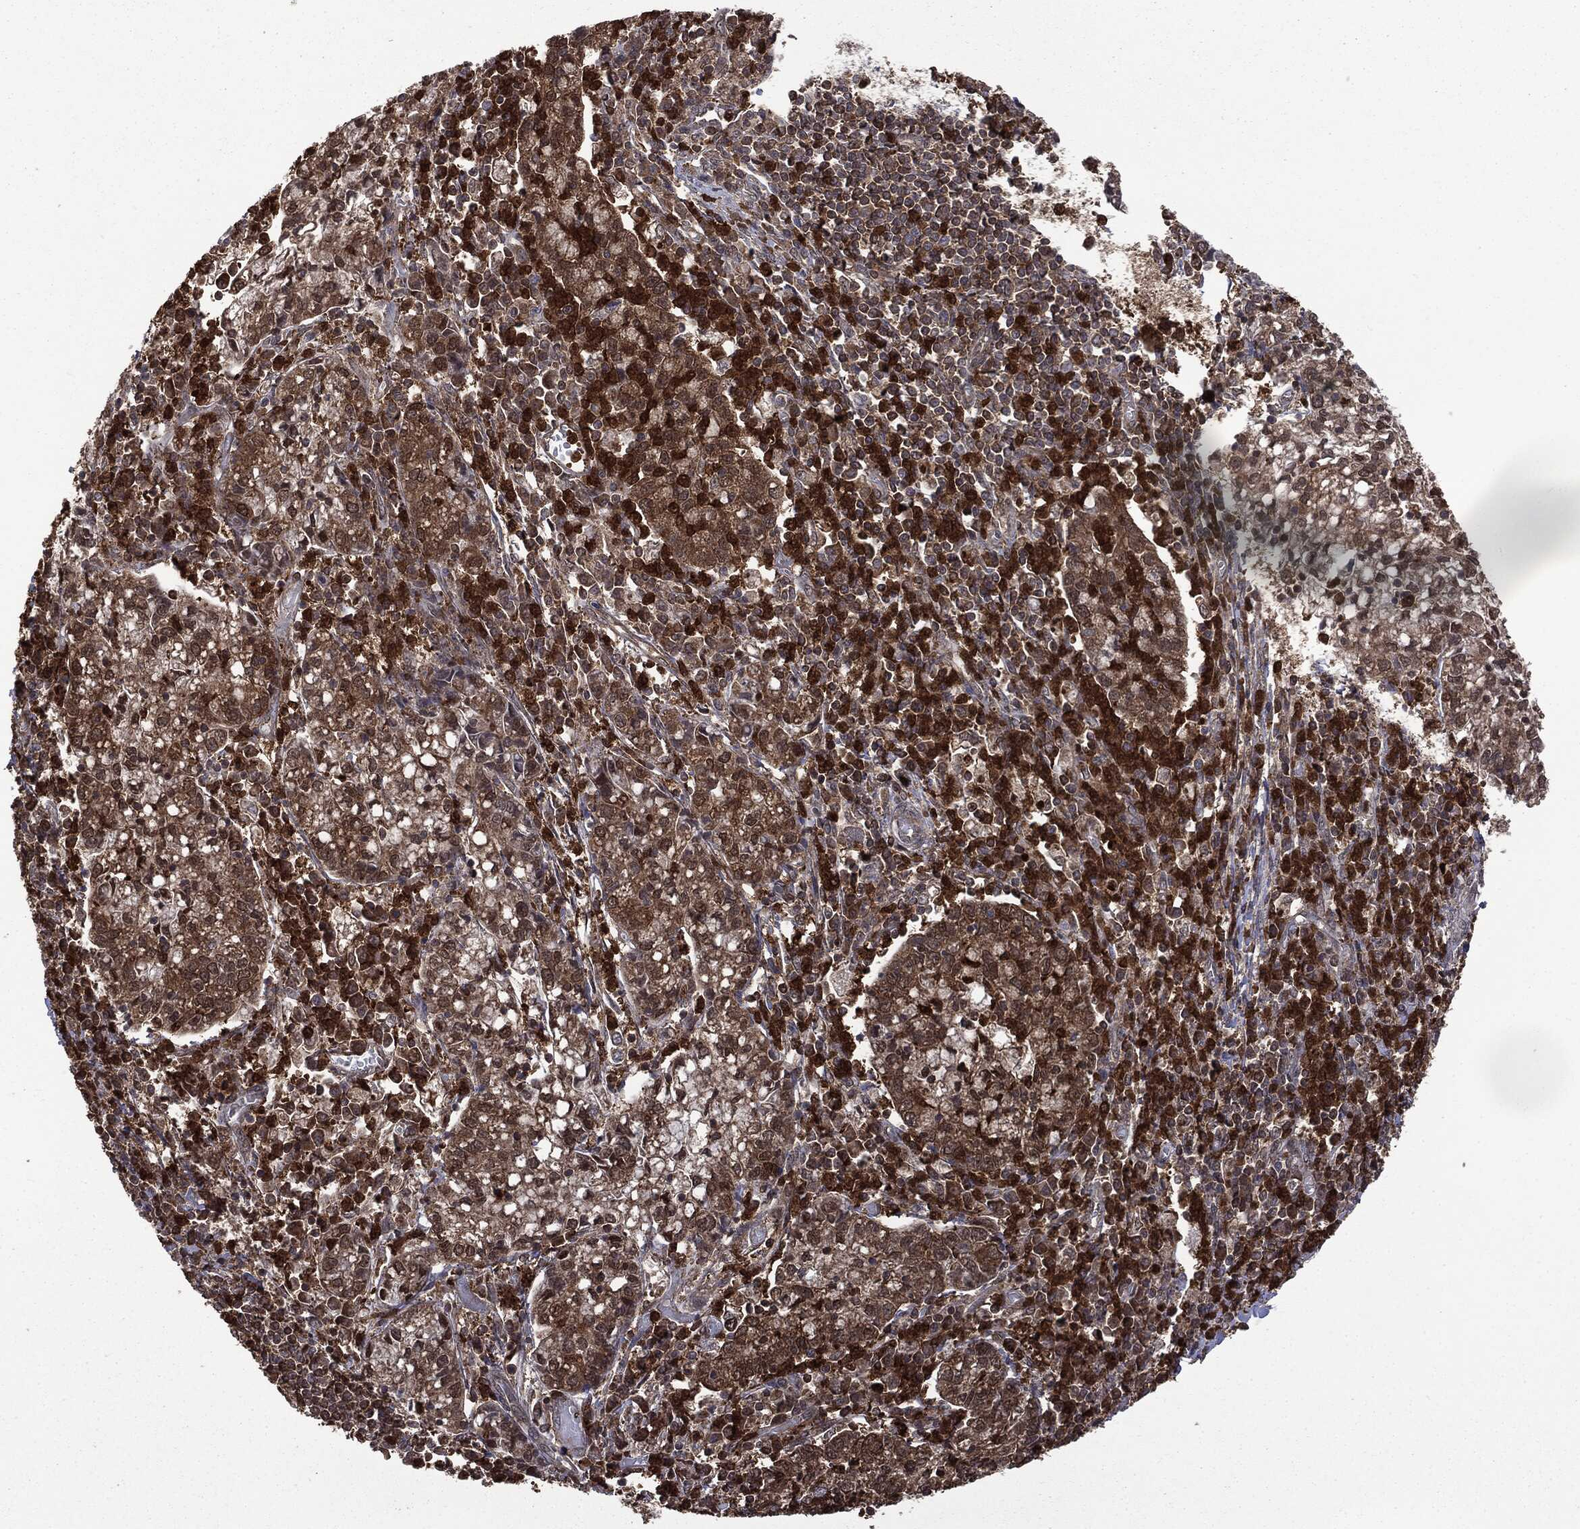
{"staining": {"intensity": "strong", "quantity": ">75%", "location": "cytoplasmic/membranous,nuclear"}, "tissue": "cervical cancer", "cell_type": "Tumor cells", "image_type": "cancer", "snomed": [{"axis": "morphology", "description": "Normal tissue, NOS"}, {"axis": "morphology", "description": "Adenocarcinoma, NOS"}, {"axis": "topography", "description": "Cervix"}], "caption": "Human cervical cancer (adenocarcinoma) stained with a brown dye displays strong cytoplasmic/membranous and nuclear positive staining in about >75% of tumor cells.", "gene": "GPI", "patient": {"sex": "female", "age": 44}}